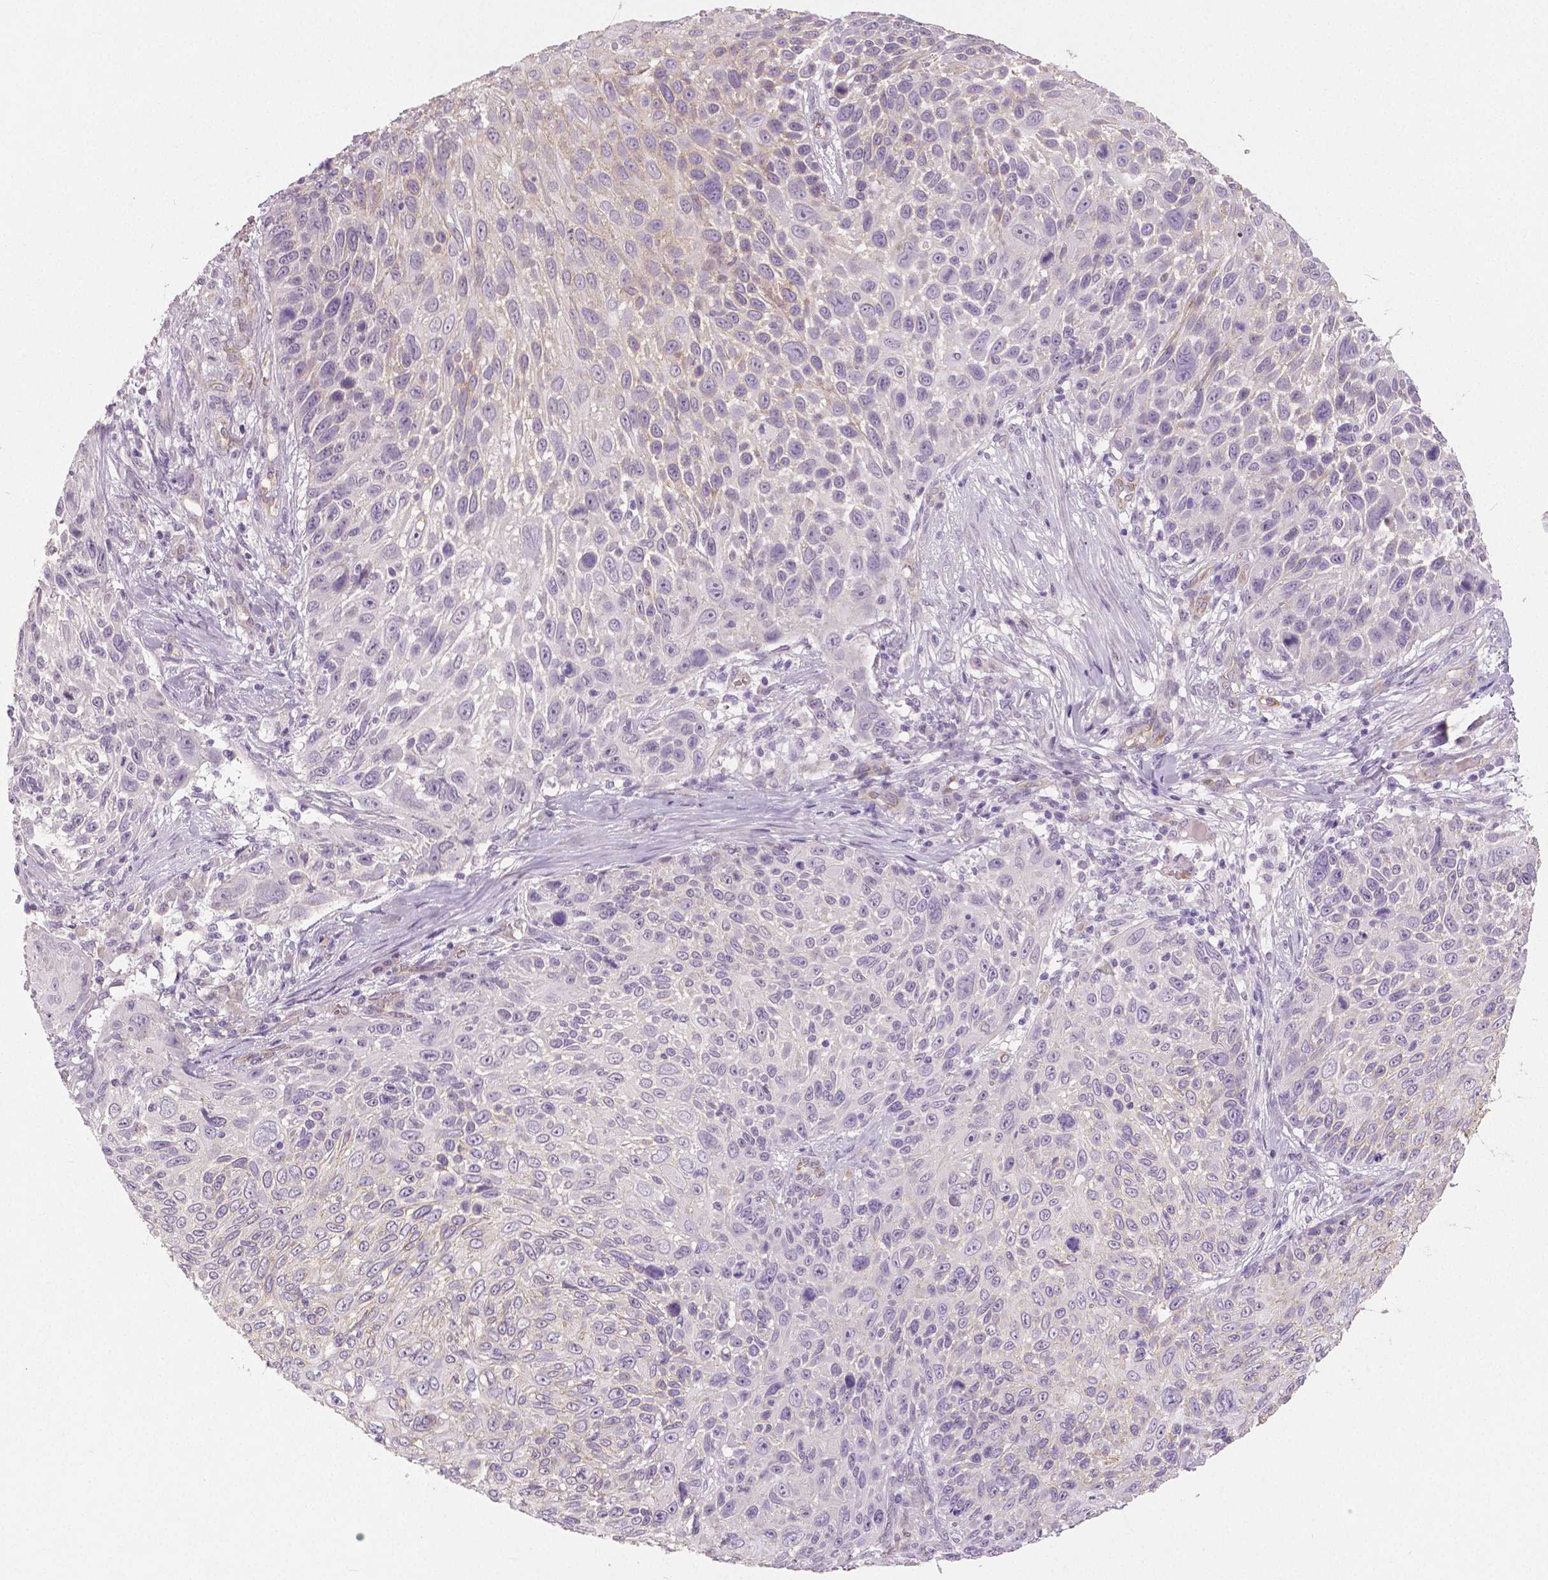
{"staining": {"intensity": "negative", "quantity": "none", "location": "none"}, "tissue": "skin cancer", "cell_type": "Tumor cells", "image_type": "cancer", "snomed": [{"axis": "morphology", "description": "Squamous cell carcinoma, NOS"}, {"axis": "topography", "description": "Skin"}], "caption": "A high-resolution micrograph shows immunohistochemistry staining of squamous cell carcinoma (skin), which reveals no significant staining in tumor cells.", "gene": "FLT1", "patient": {"sex": "male", "age": 92}}